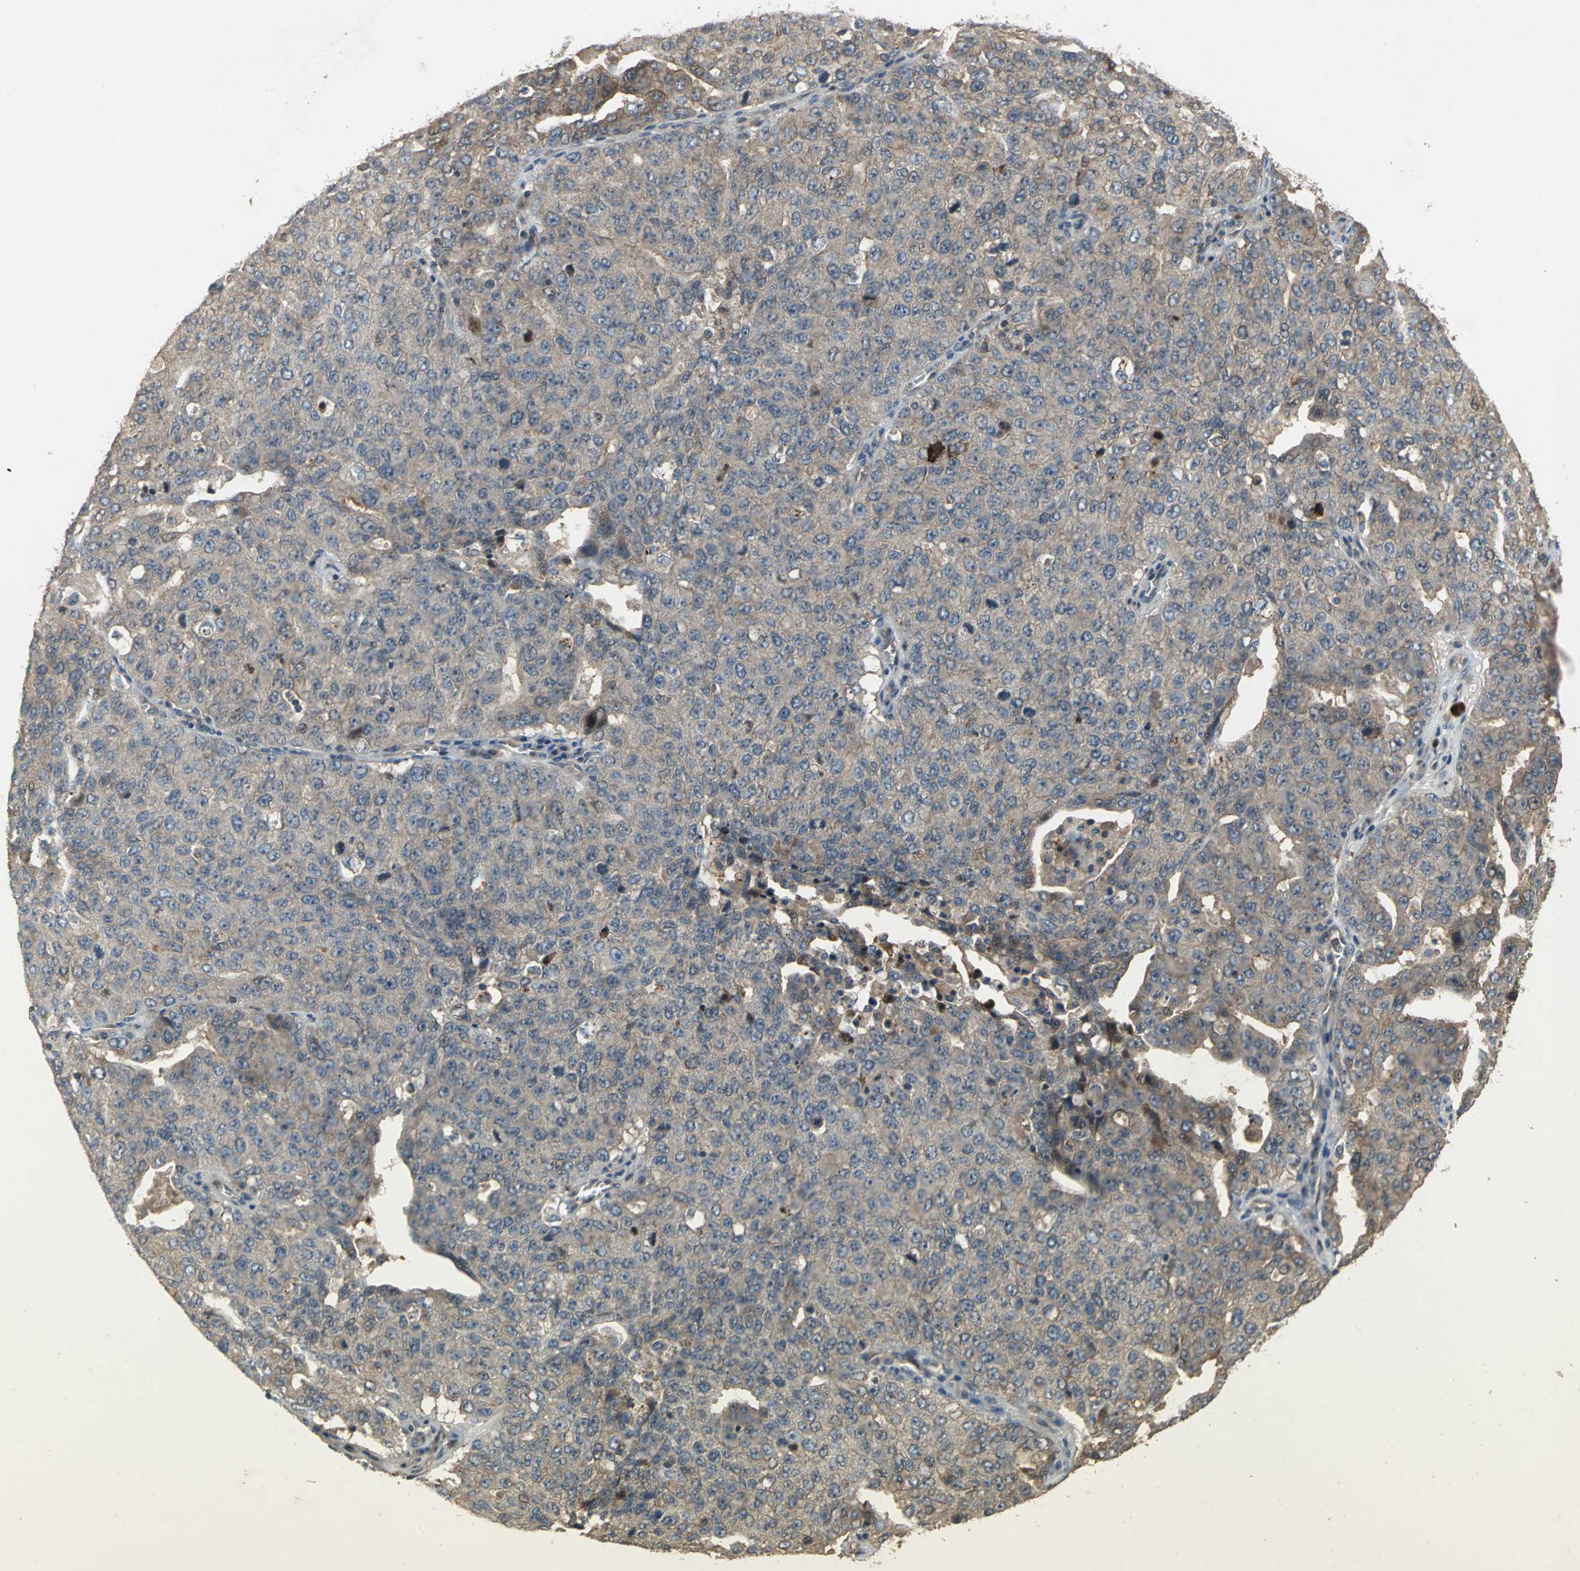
{"staining": {"intensity": "weak", "quantity": ">75%", "location": "cytoplasmic/membranous"}, "tissue": "ovarian cancer", "cell_type": "Tumor cells", "image_type": "cancer", "snomed": [{"axis": "morphology", "description": "Carcinoma, endometroid"}, {"axis": "topography", "description": "Ovary"}], "caption": "Protein analysis of endometroid carcinoma (ovarian) tissue exhibits weak cytoplasmic/membranous staining in approximately >75% of tumor cells.", "gene": "MET", "patient": {"sex": "female", "age": 62}}